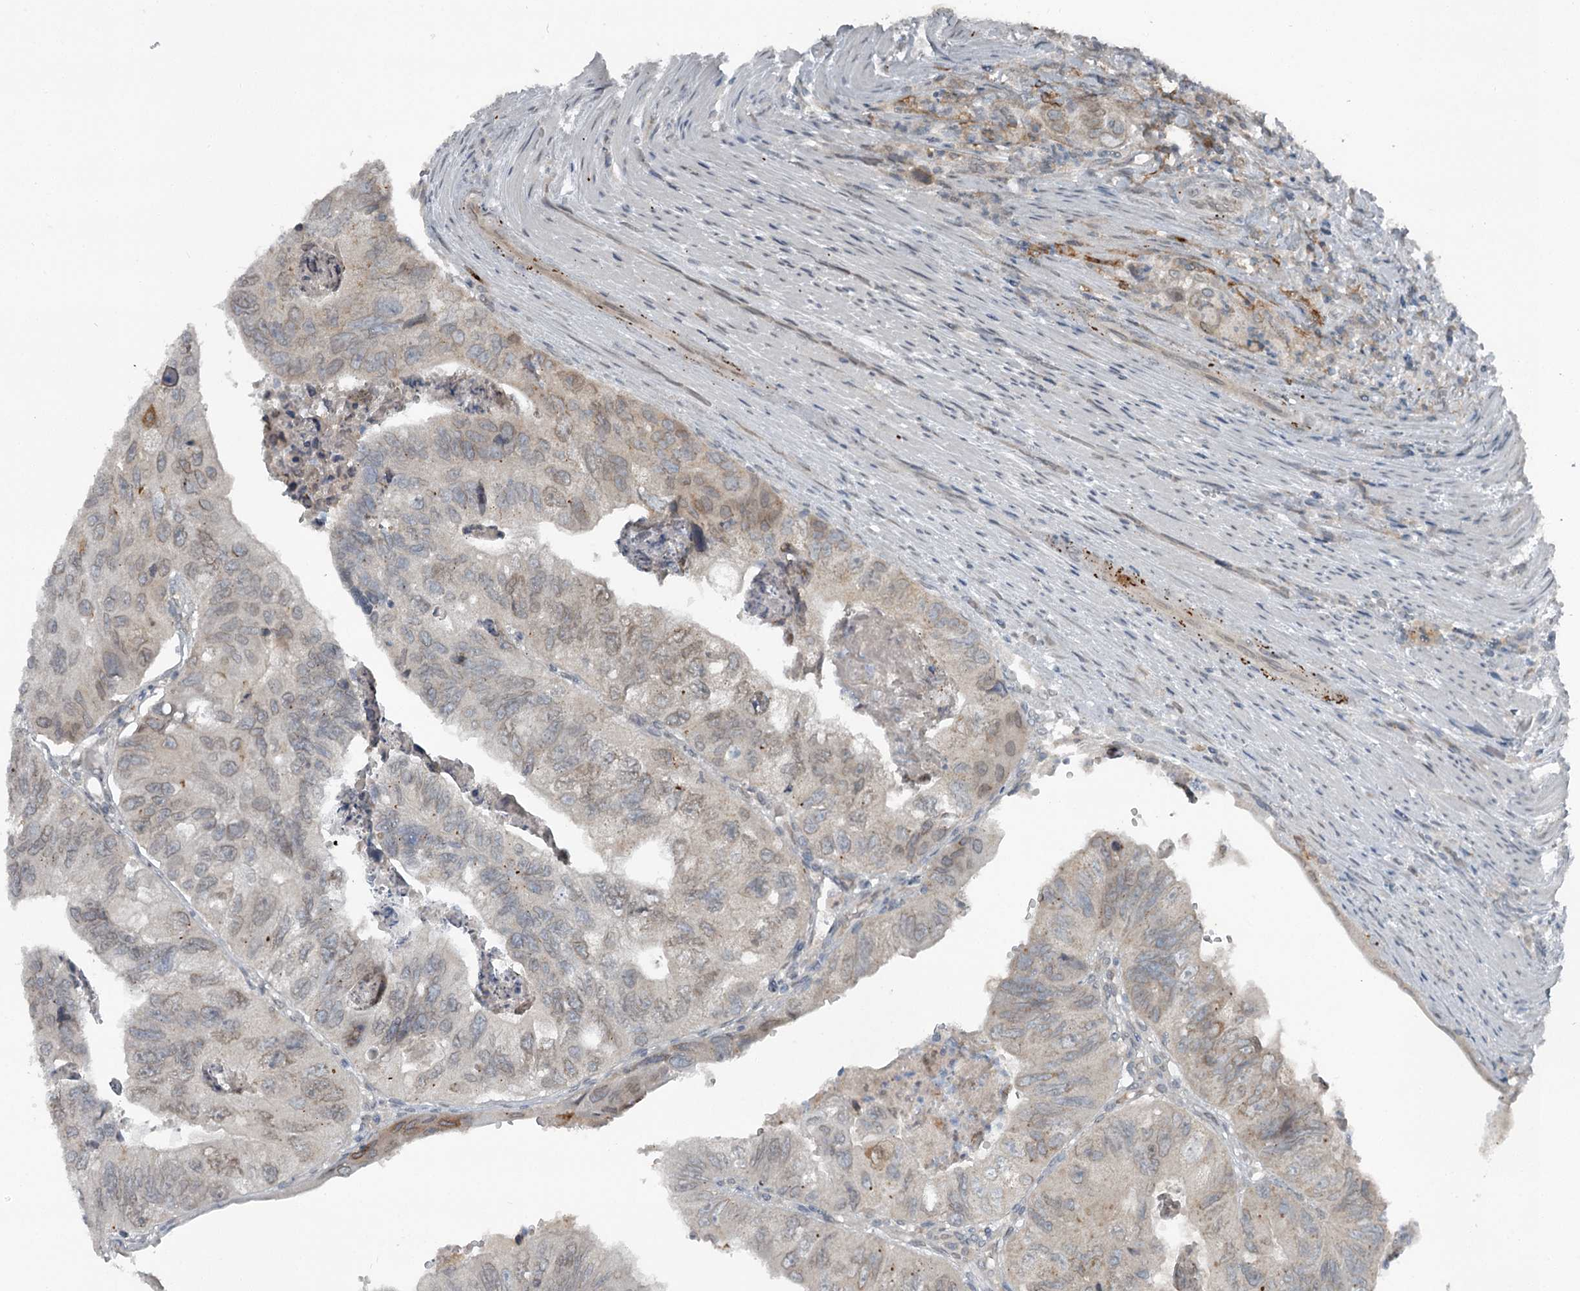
{"staining": {"intensity": "weak", "quantity": "<25%", "location": "cytoplasmic/membranous"}, "tissue": "colorectal cancer", "cell_type": "Tumor cells", "image_type": "cancer", "snomed": [{"axis": "morphology", "description": "Adenocarcinoma, NOS"}, {"axis": "topography", "description": "Rectum"}], "caption": "A histopathology image of colorectal cancer (adenocarcinoma) stained for a protein displays no brown staining in tumor cells.", "gene": "SLC39A8", "patient": {"sex": "male", "age": 63}}